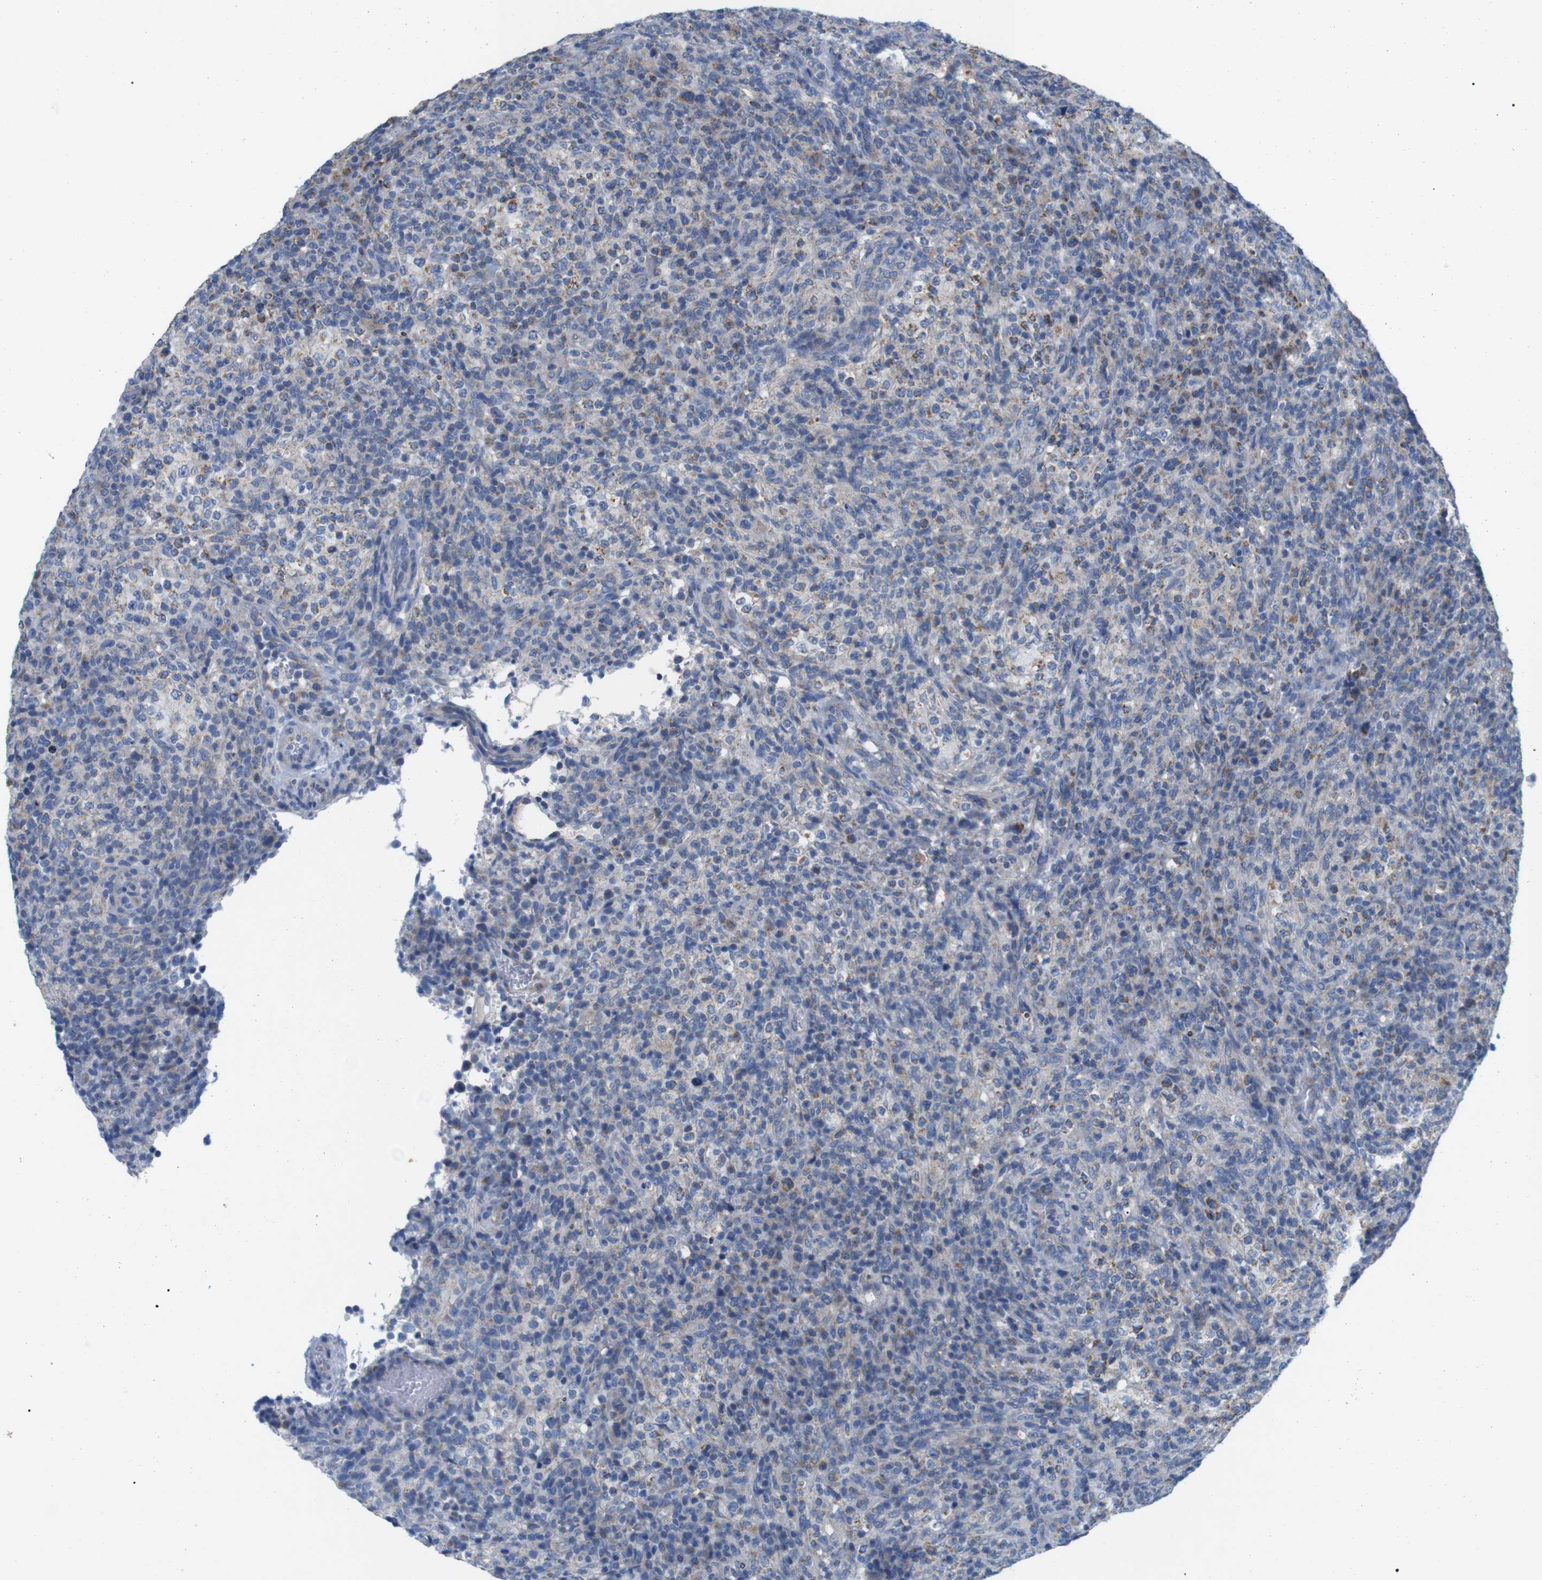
{"staining": {"intensity": "moderate", "quantity": "25%-75%", "location": "cytoplasmic/membranous"}, "tissue": "lymphoma", "cell_type": "Tumor cells", "image_type": "cancer", "snomed": [{"axis": "morphology", "description": "Malignant lymphoma, non-Hodgkin's type, High grade"}, {"axis": "topography", "description": "Lymph node"}], "caption": "Moderate cytoplasmic/membranous protein positivity is appreciated in approximately 25%-75% of tumor cells in lymphoma.", "gene": "F2RL1", "patient": {"sex": "female", "age": 76}}